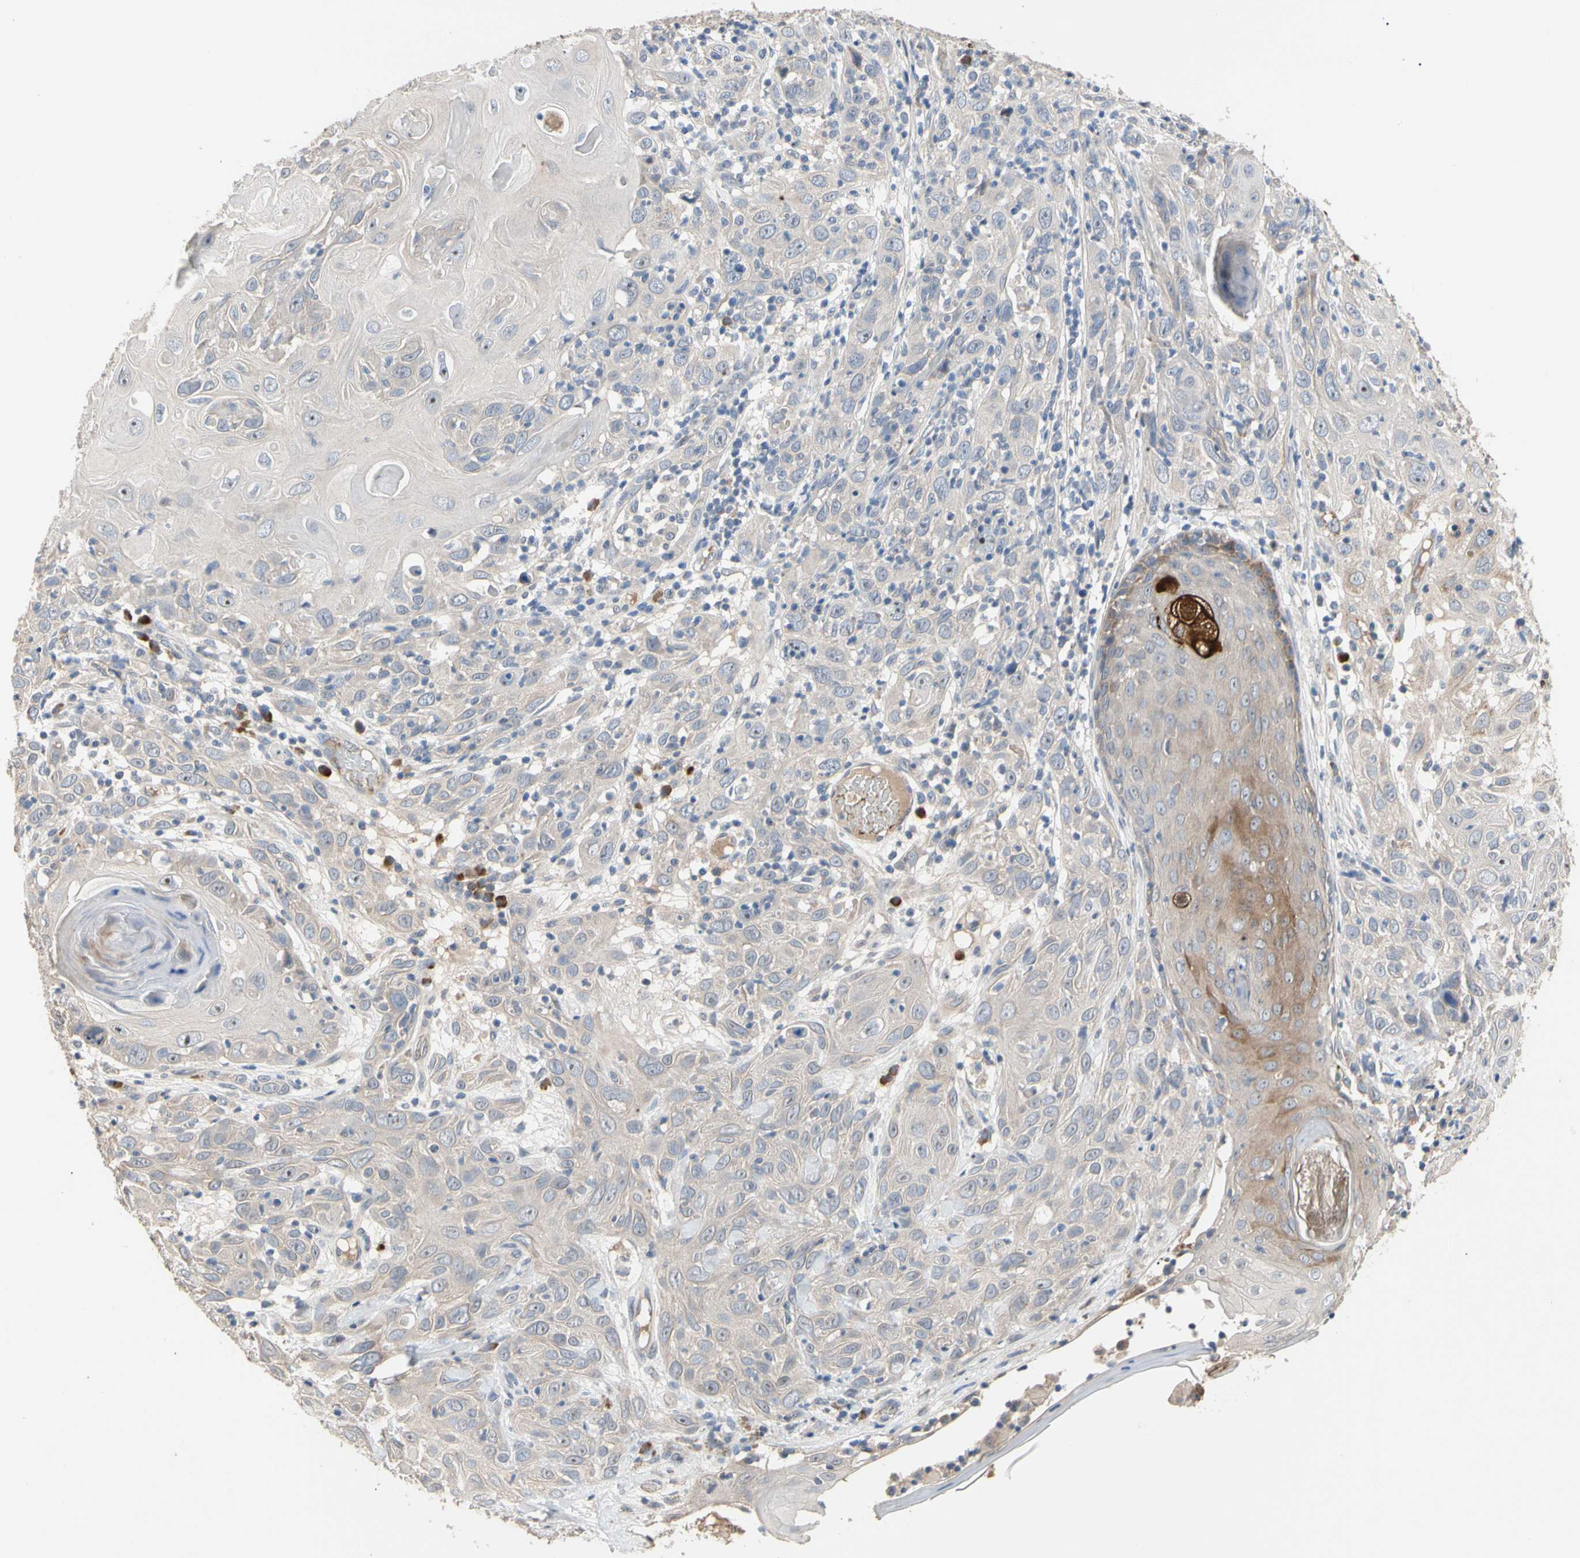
{"staining": {"intensity": "weak", "quantity": "<25%", "location": "nuclear"}, "tissue": "skin cancer", "cell_type": "Tumor cells", "image_type": "cancer", "snomed": [{"axis": "morphology", "description": "Squamous cell carcinoma, NOS"}, {"axis": "topography", "description": "Skin"}], "caption": "The micrograph exhibits no significant staining in tumor cells of skin squamous cell carcinoma.", "gene": "HMGCR", "patient": {"sex": "female", "age": 88}}